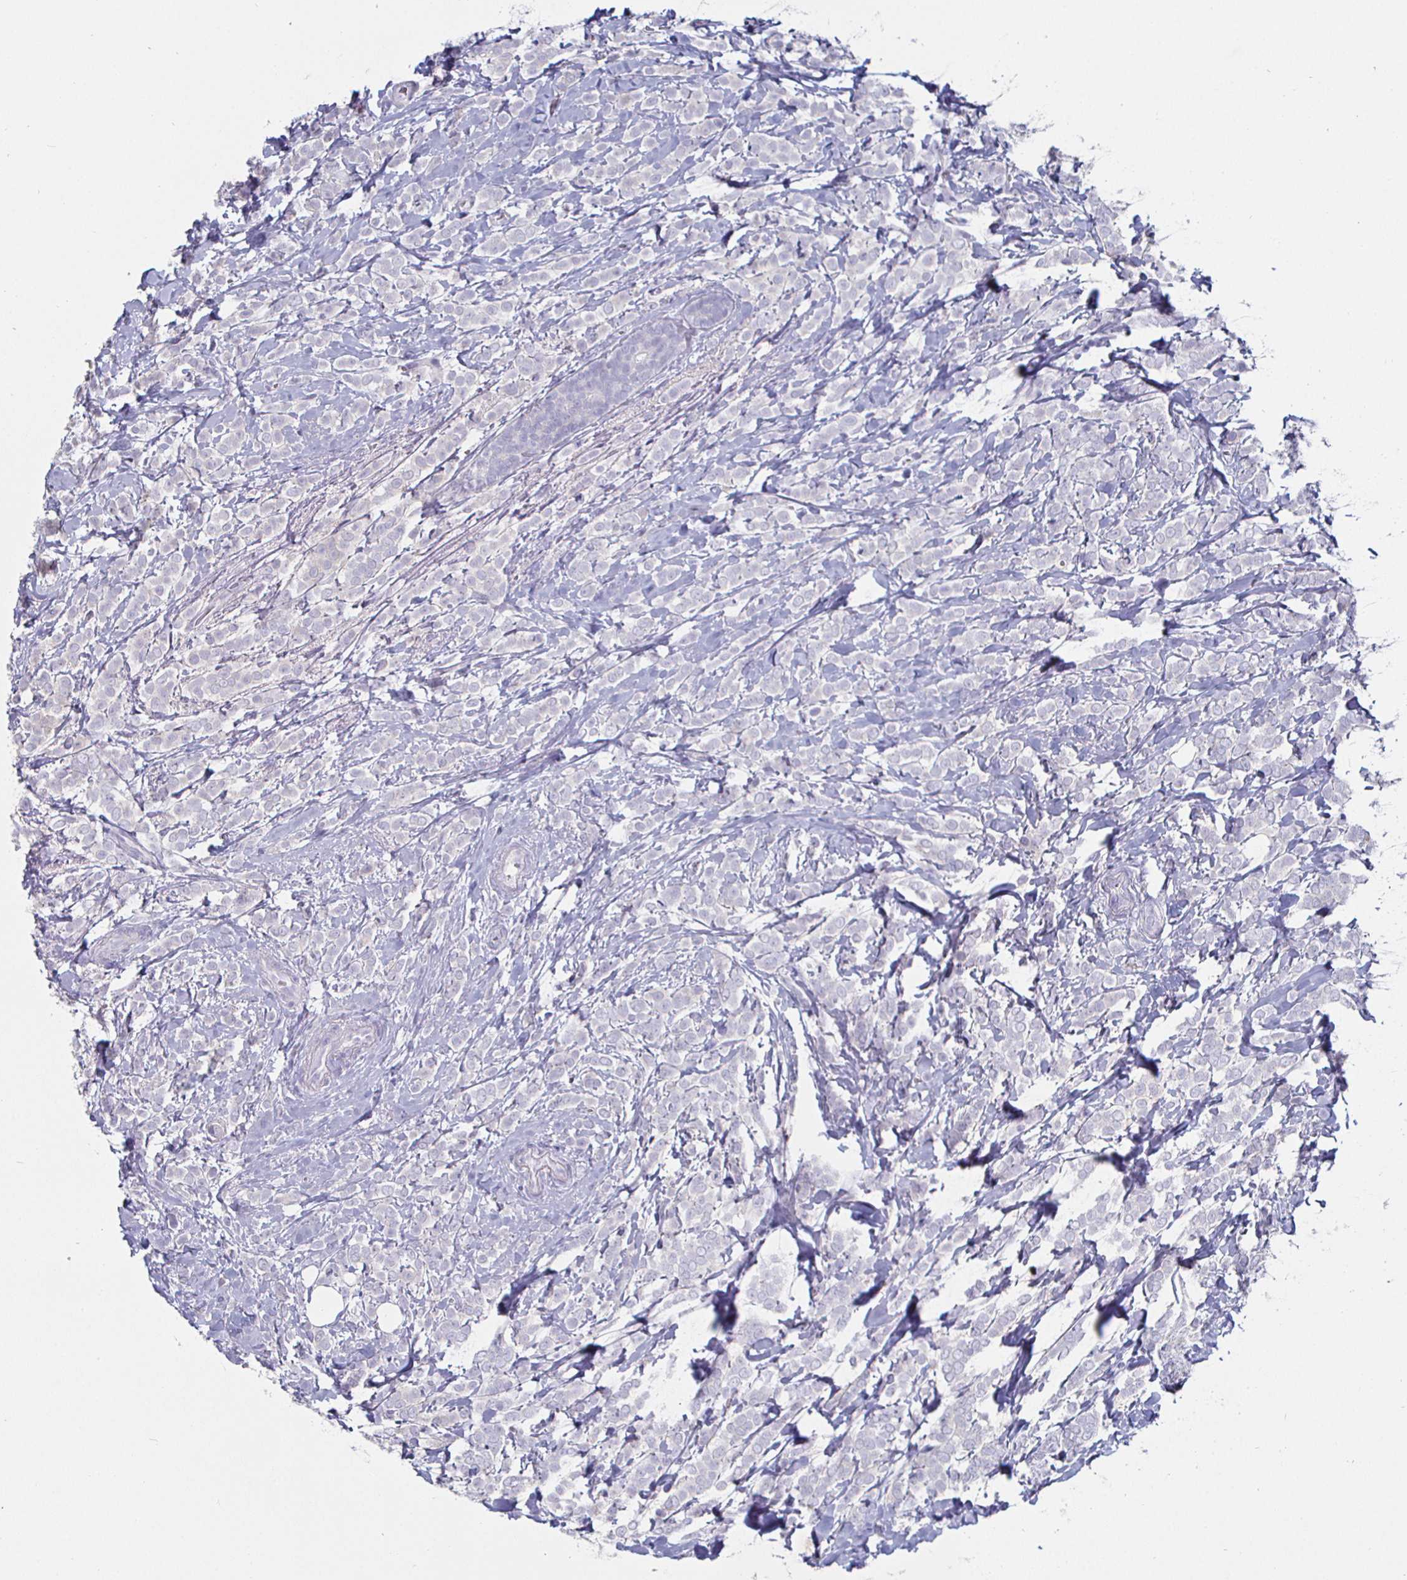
{"staining": {"intensity": "negative", "quantity": "none", "location": "none"}, "tissue": "breast cancer", "cell_type": "Tumor cells", "image_type": "cancer", "snomed": [{"axis": "morphology", "description": "Lobular carcinoma"}, {"axis": "topography", "description": "Breast"}], "caption": "A micrograph of human breast cancer is negative for staining in tumor cells.", "gene": "ENPP1", "patient": {"sex": "female", "age": 49}}